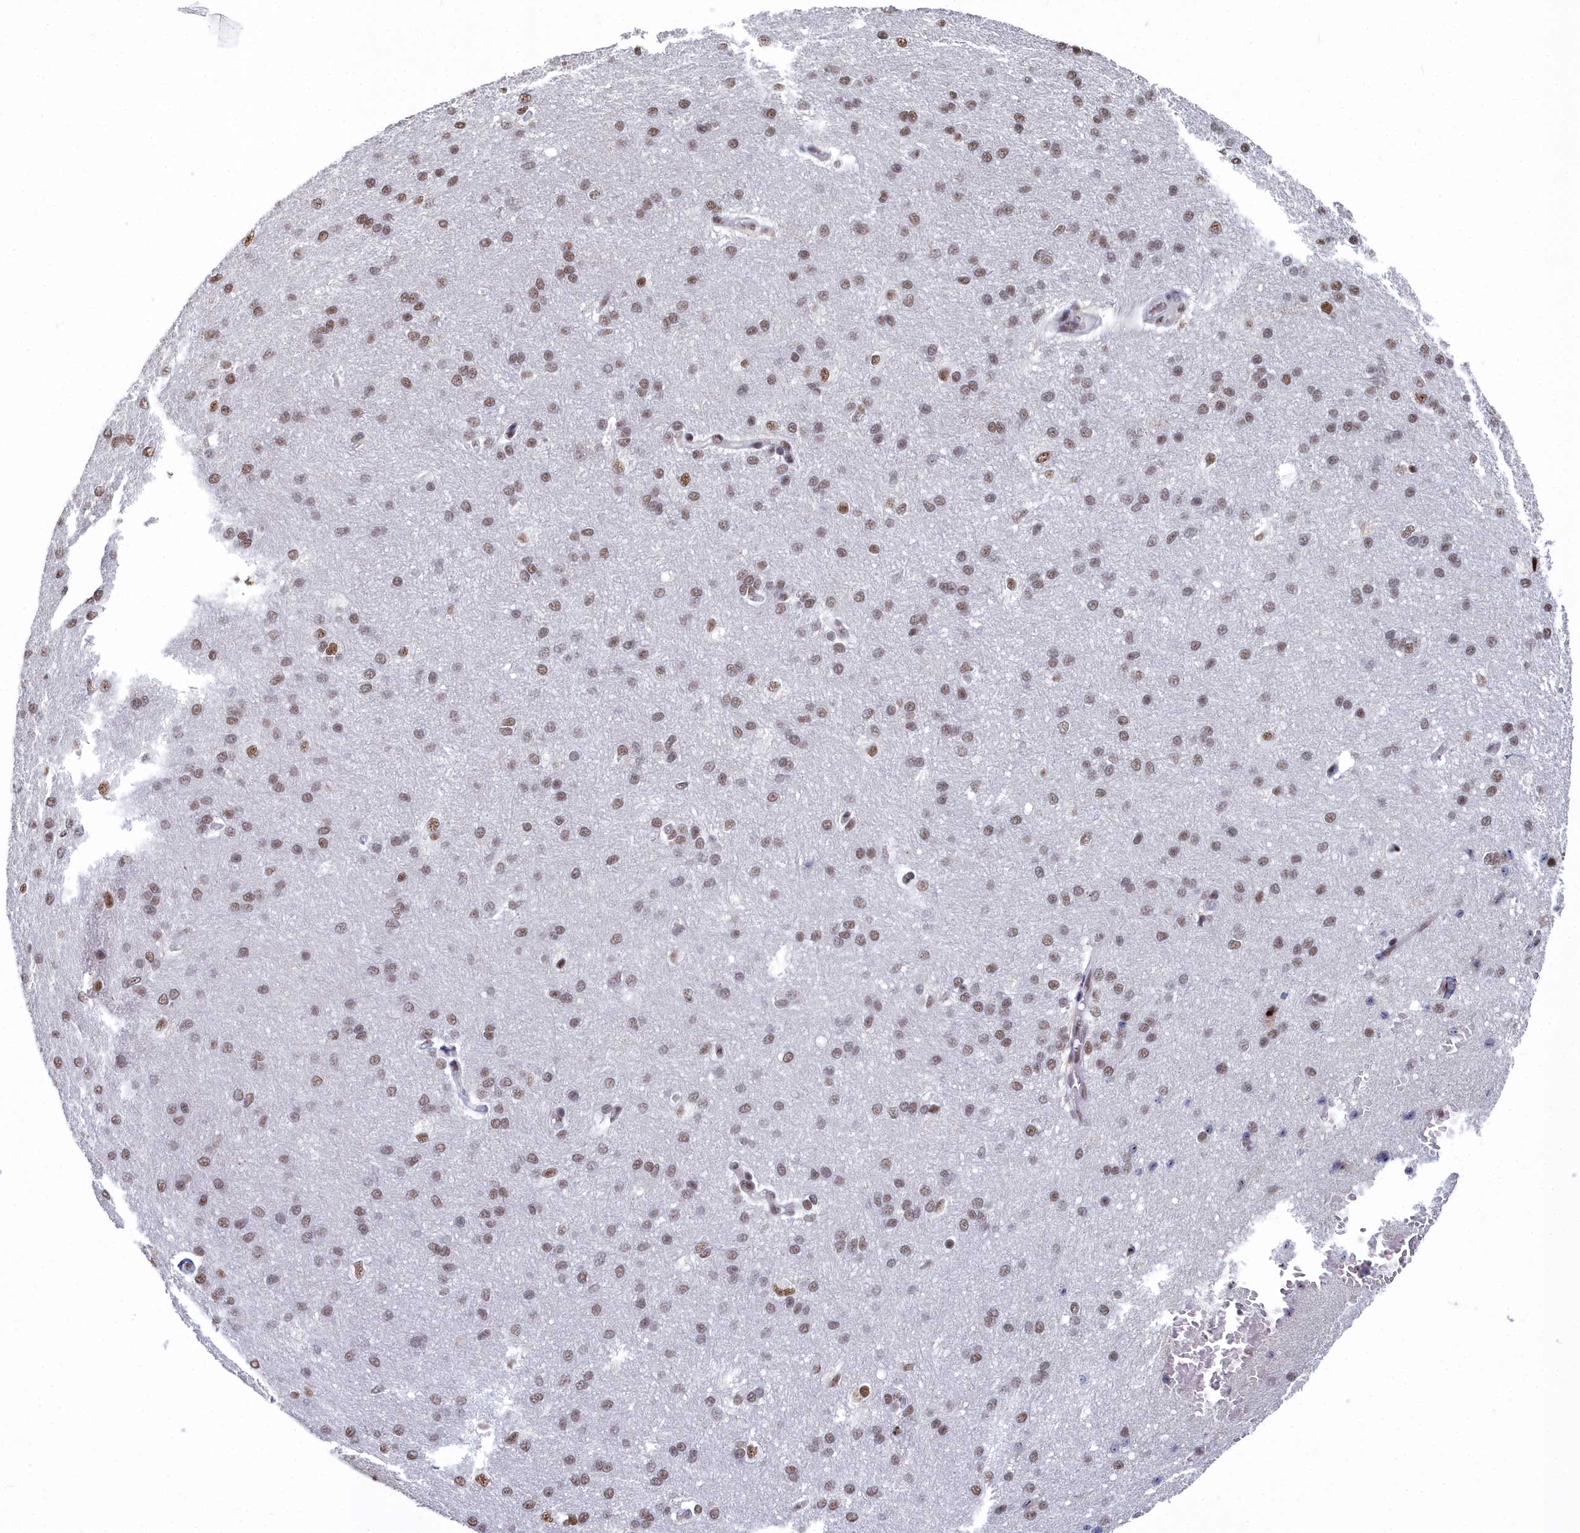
{"staining": {"intensity": "moderate", "quantity": ">75%", "location": "nuclear"}, "tissue": "cerebral cortex", "cell_type": "Endothelial cells", "image_type": "normal", "snomed": [{"axis": "morphology", "description": "Normal tissue, NOS"}, {"axis": "topography", "description": "Cerebral cortex"}], "caption": "Normal cerebral cortex displays moderate nuclear expression in about >75% of endothelial cells.", "gene": "SF3B3", "patient": {"sex": "male", "age": 62}}